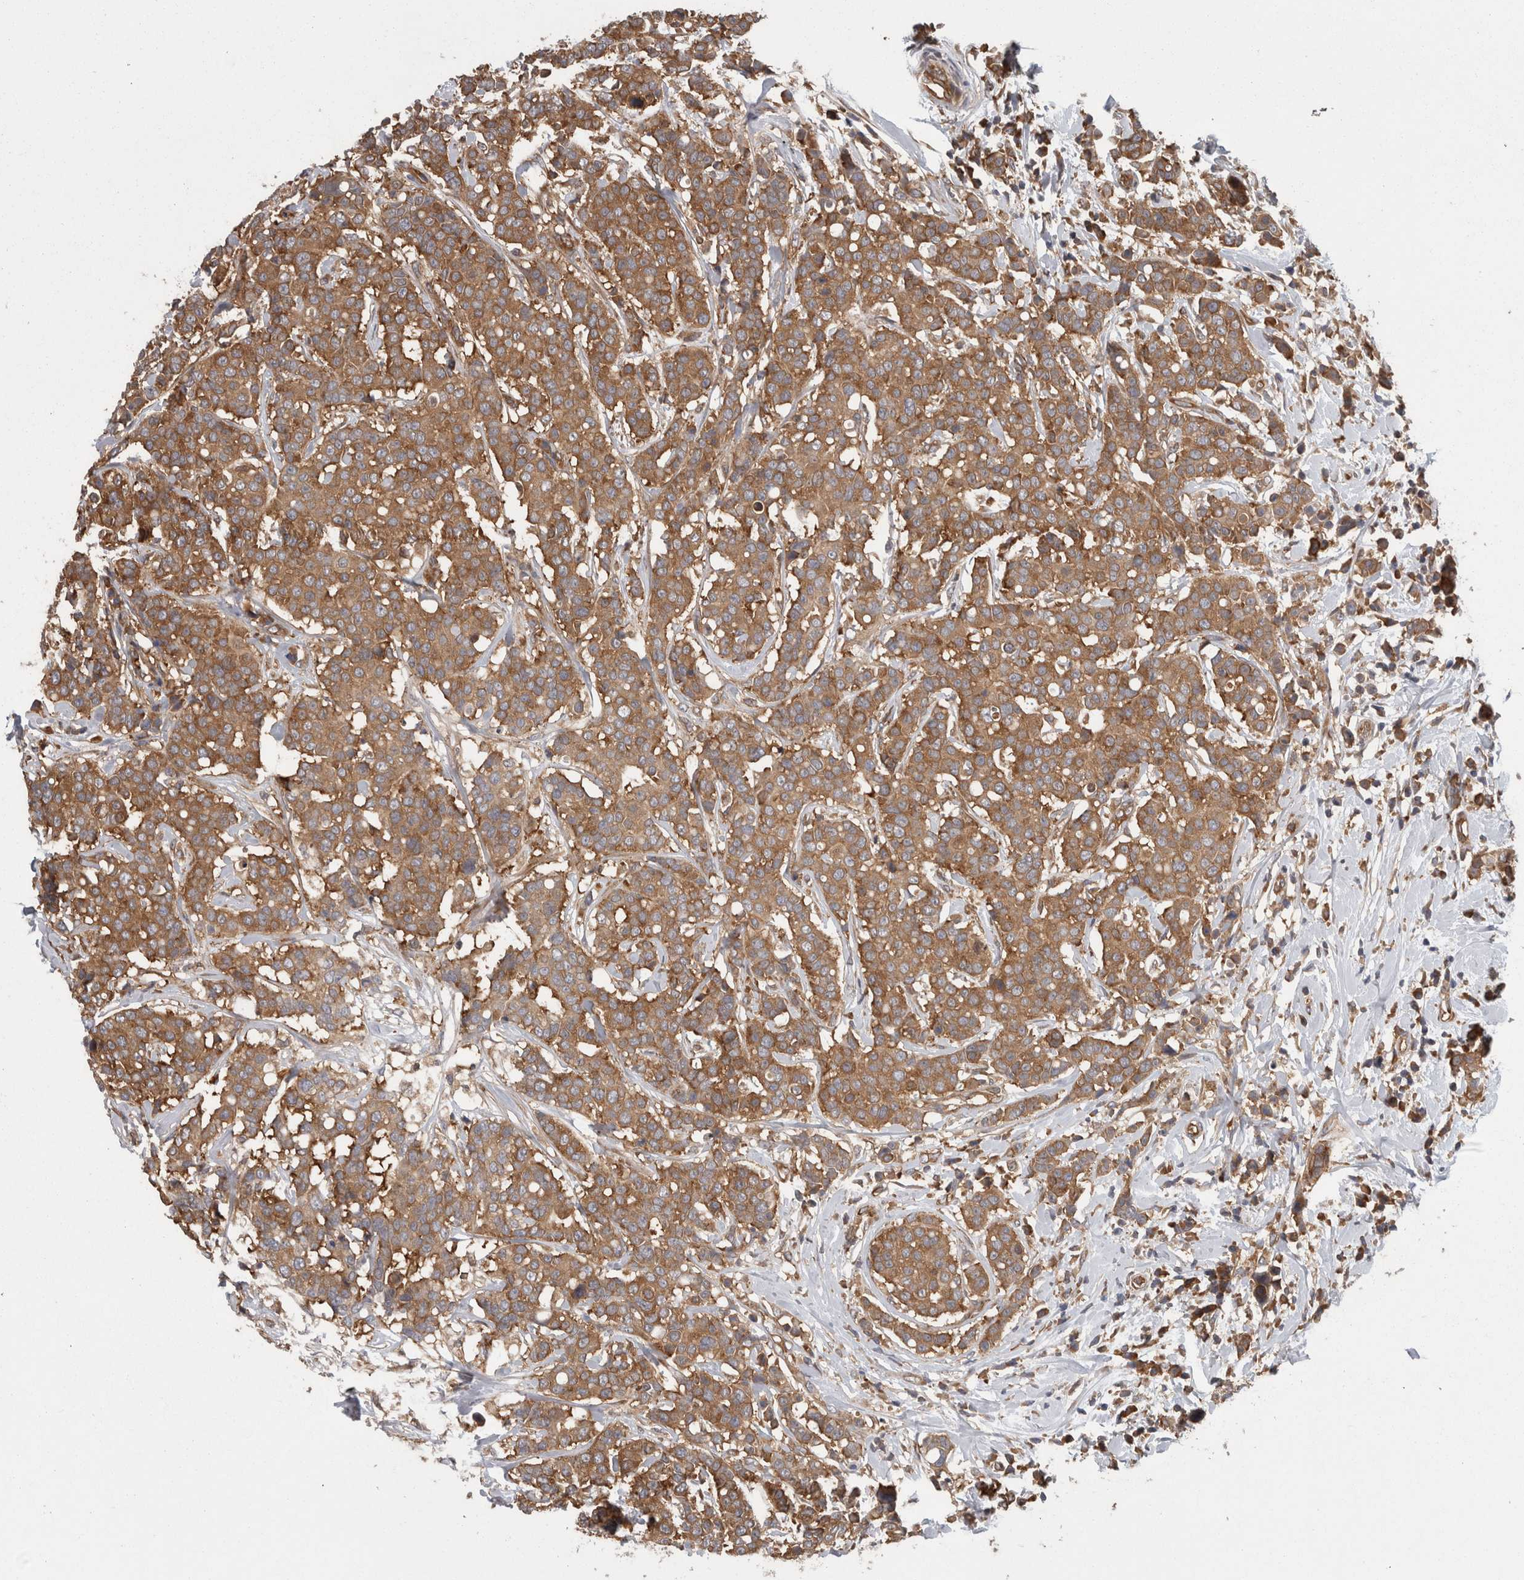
{"staining": {"intensity": "moderate", "quantity": ">75%", "location": "cytoplasmic/membranous"}, "tissue": "breast cancer", "cell_type": "Tumor cells", "image_type": "cancer", "snomed": [{"axis": "morphology", "description": "Duct carcinoma"}, {"axis": "topography", "description": "Breast"}], "caption": "A histopathology image of human invasive ductal carcinoma (breast) stained for a protein shows moderate cytoplasmic/membranous brown staining in tumor cells.", "gene": "SMCR8", "patient": {"sex": "female", "age": 27}}